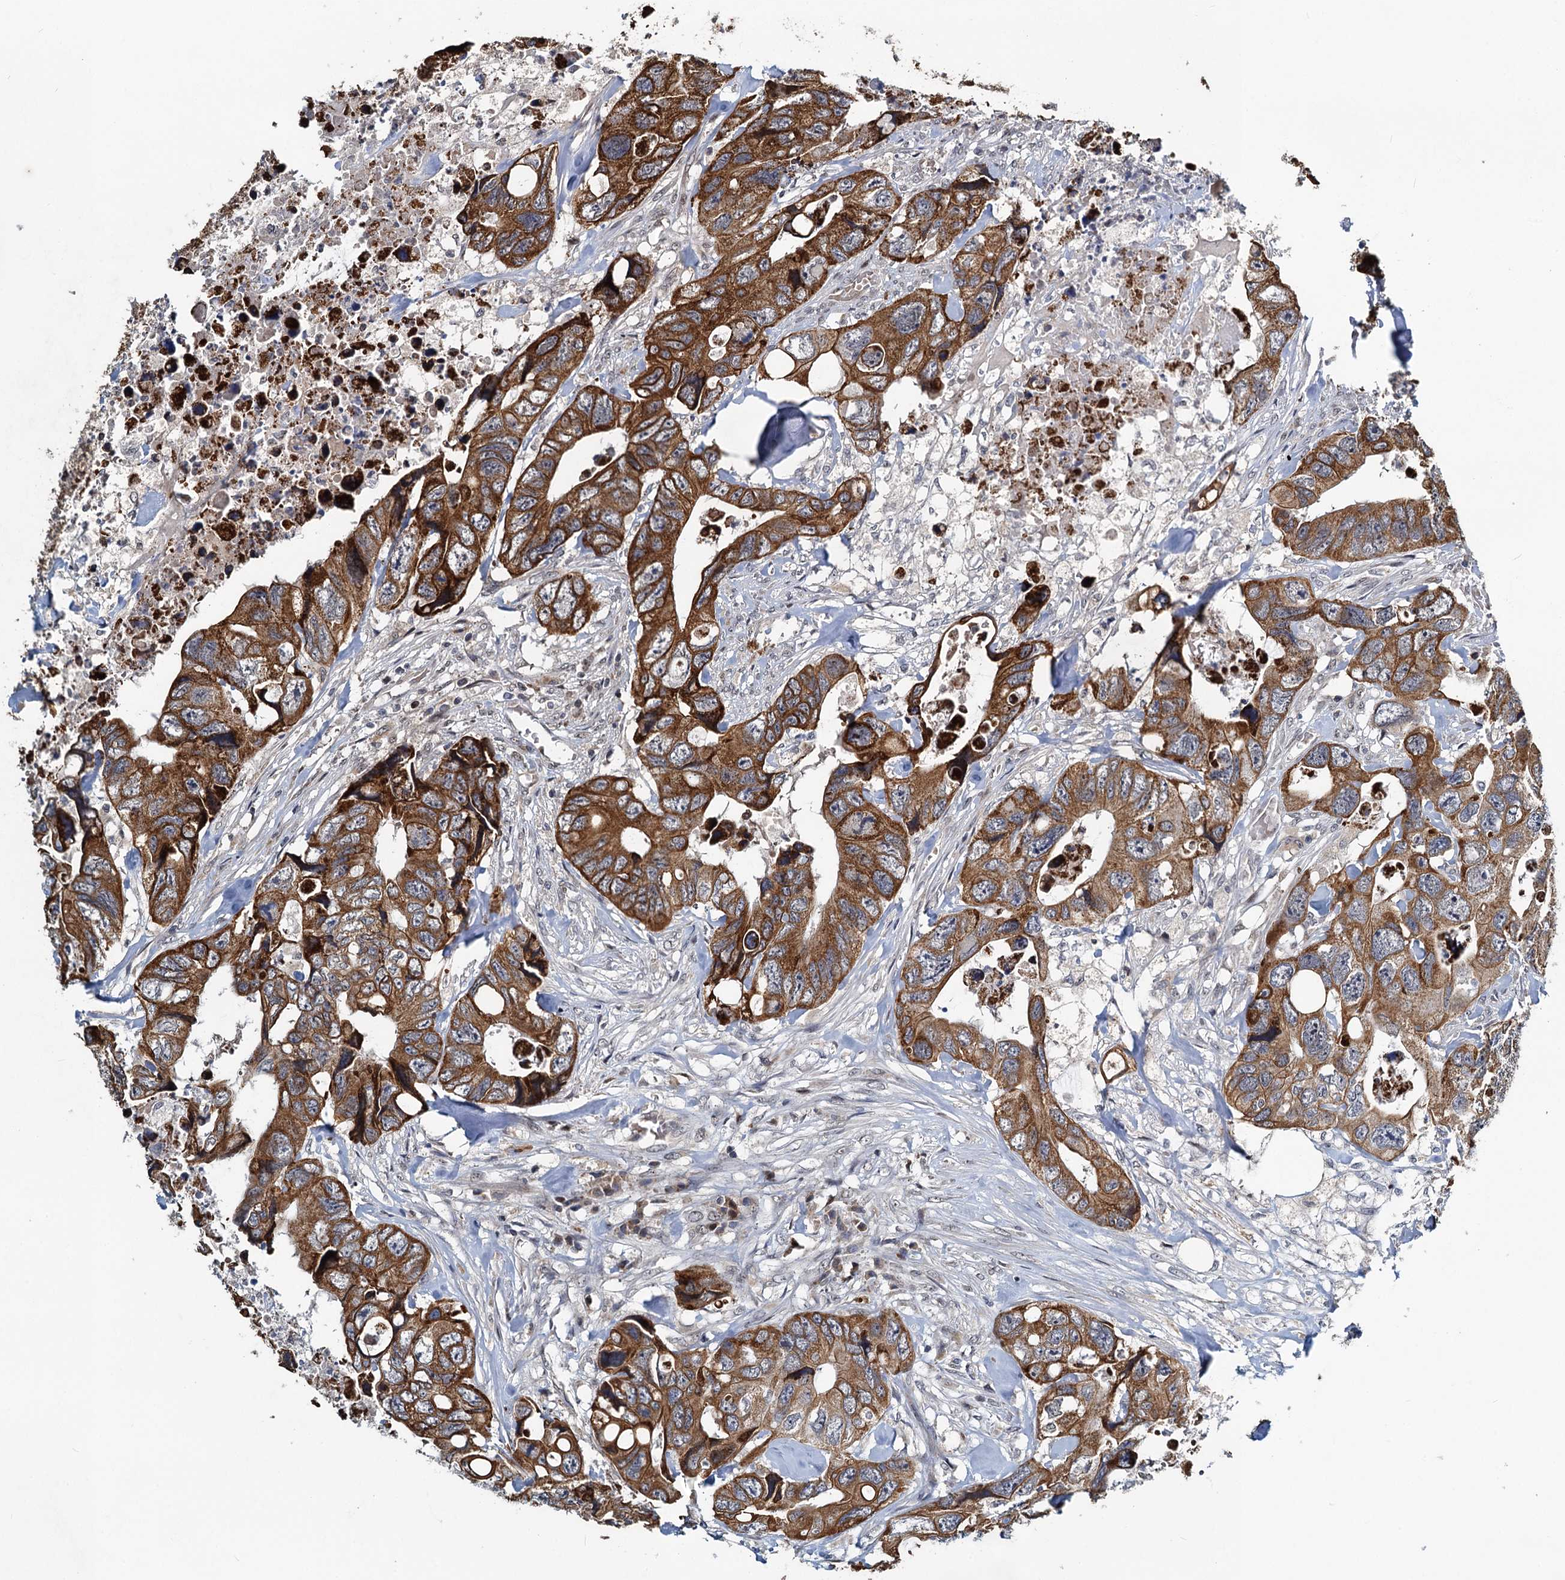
{"staining": {"intensity": "strong", "quantity": ">75%", "location": "cytoplasmic/membranous"}, "tissue": "colorectal cancer", "cell_type": "Tumor cells", "image_type": "cancer", "snomed": [{"axis": "morphology", "description": "Adenocarcinoma, NOS"}, {"axis": "topography", "description": "Rectum"}], "caption": "Immunohistochemical staining of human adenocarcinoma (colorectal) exhibits high levels of strong cytoplasmic/membranous positivity in approximately >75% of tumor cells.", "gene": "RITA1", "patient": {"sex": "male", "age": 57}}